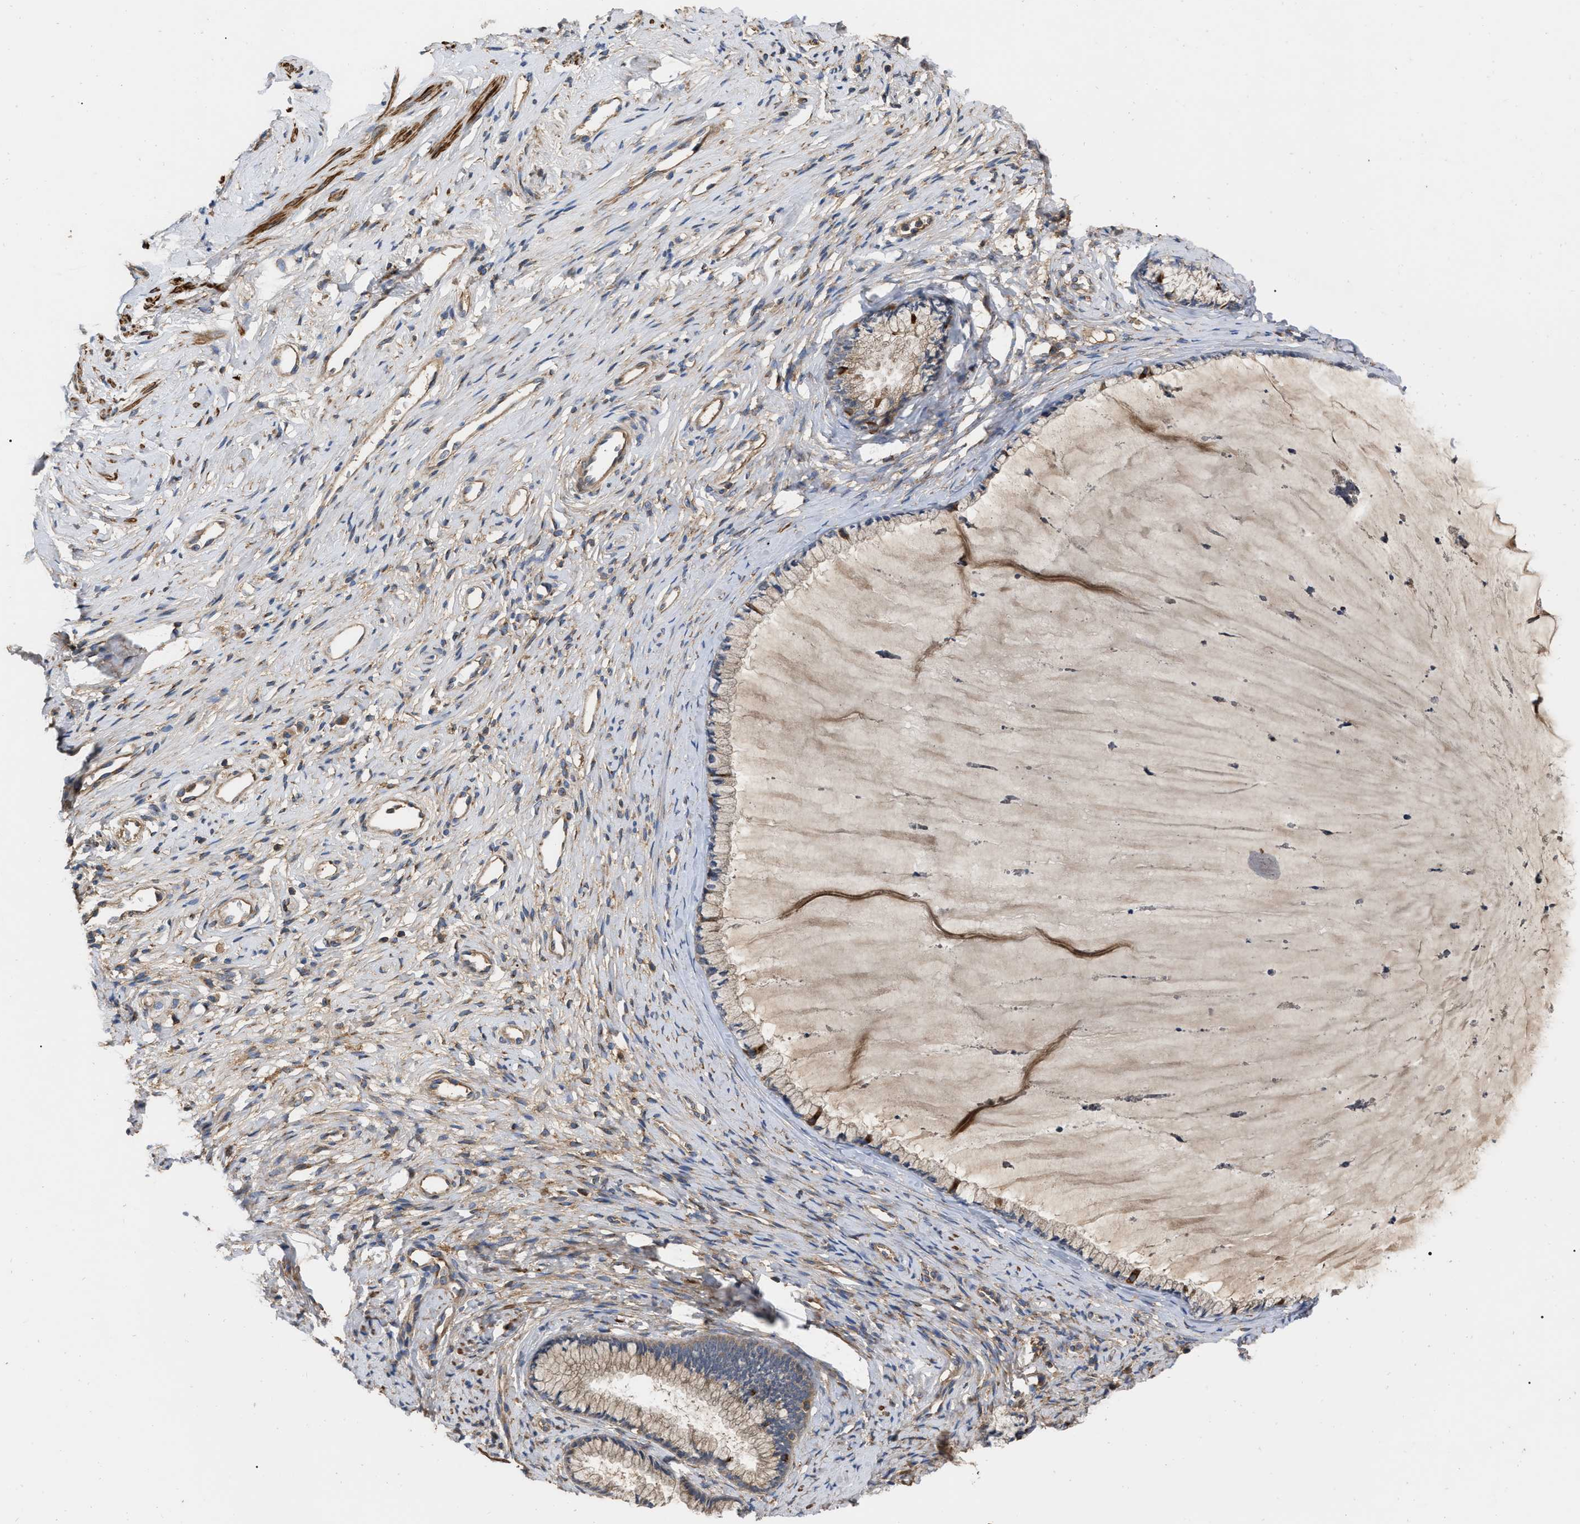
{"staining": {"intensity": "moderate", "quantity": "25%-75%", "location": "cytoplasmic/membranous"}, "tissue": "cervix", "cell_type": "Glandular cells", "image_type": "normal", "snomed": [{"axis": "morphology", "description": "Normal tissue, NOS"}, {"axis": "topography", "description": "Cervix"}], "caption": "Immunohistochemistry micrograph of normal cervix: cervix stained using immunohistochemistry (IHC) demonstrates medium levels of moderate protein expression localized specifically in the cytoplasmic/membranous of glandular cells, appearing as a cytoplasmic/membranous brown color.", "gene": "RABEP1", "patient": {"sex": "female", "age": 77}}